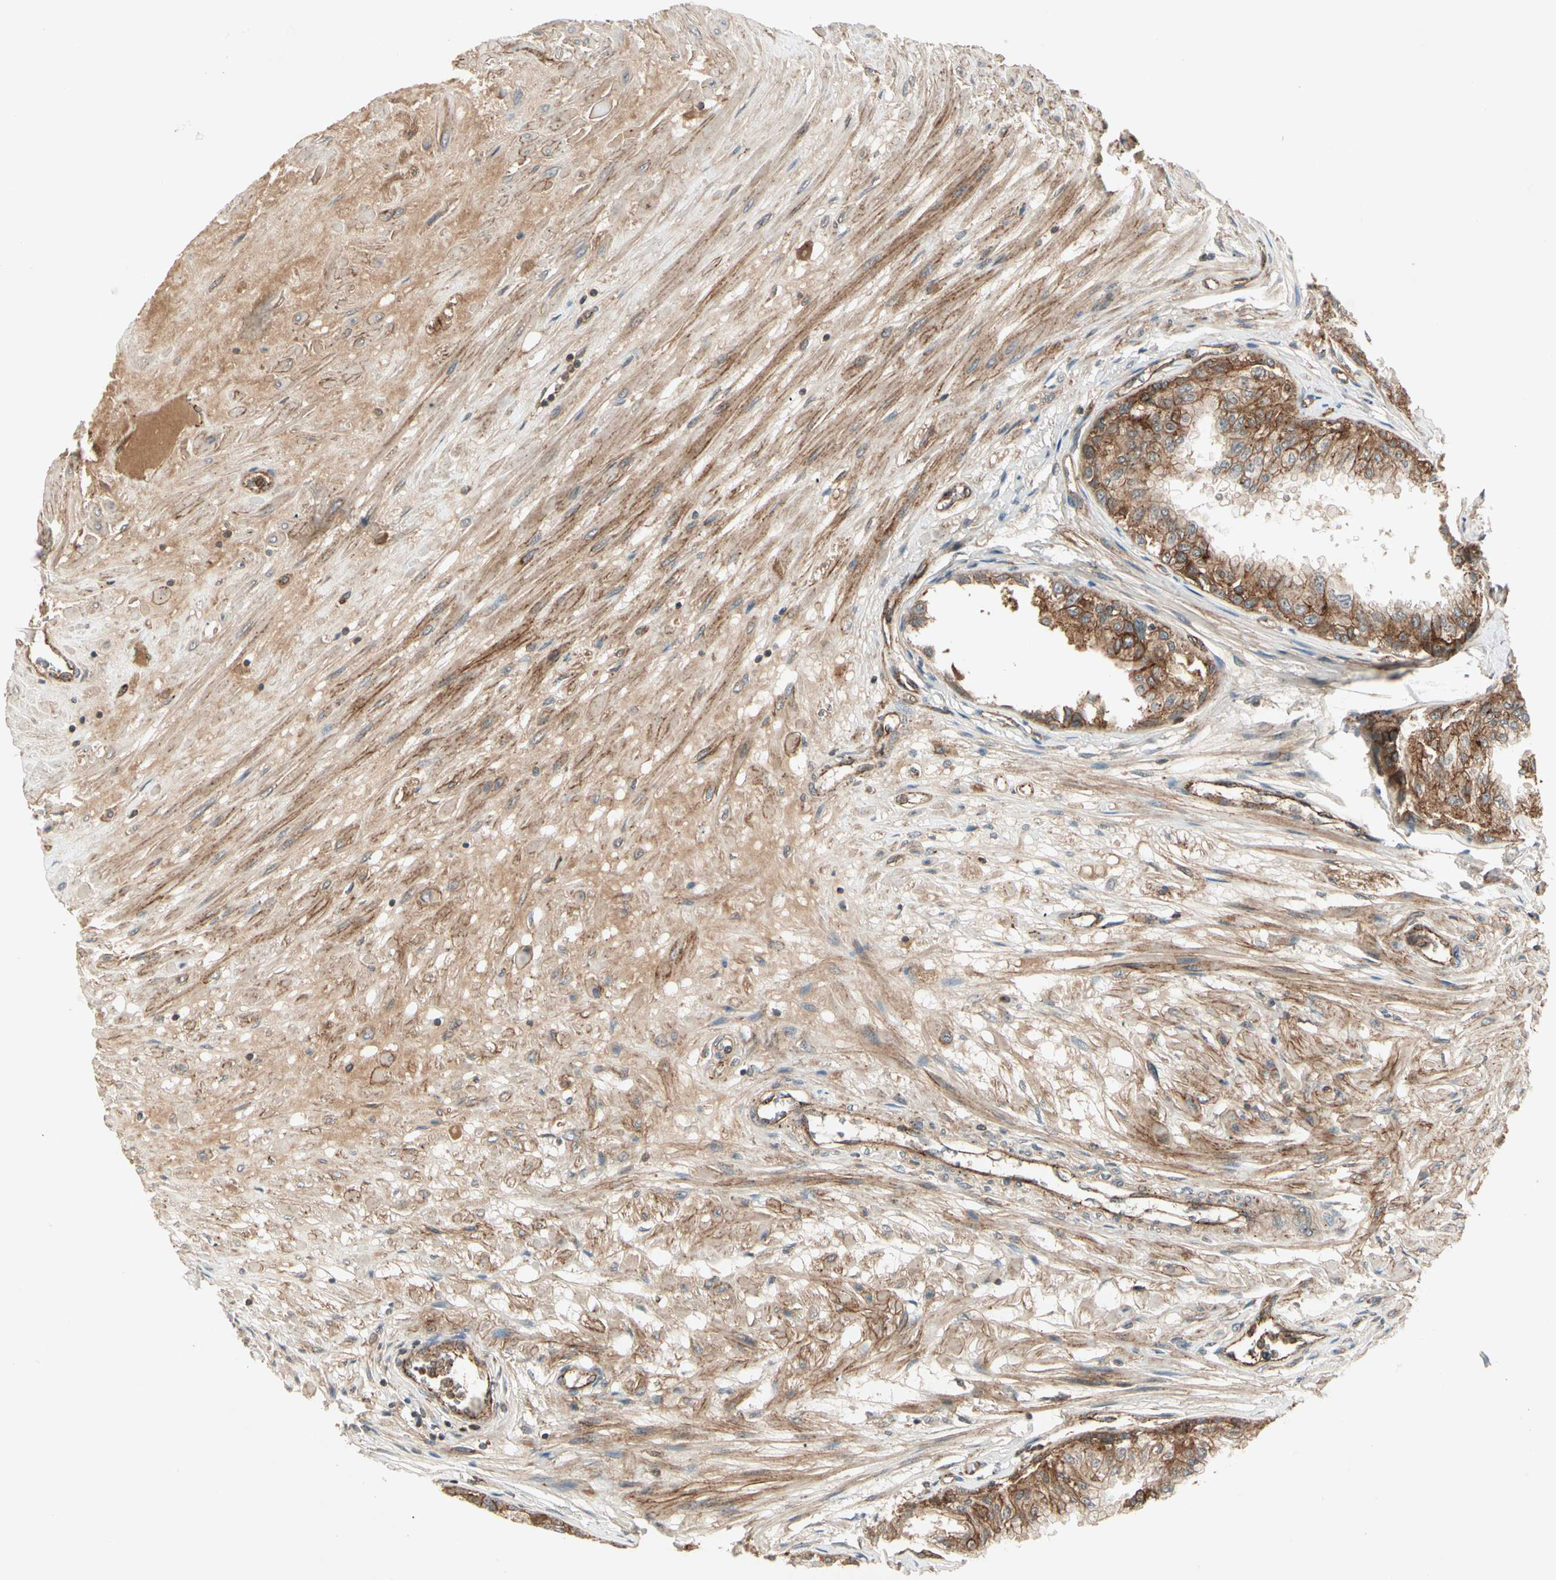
{"staining": {"intensity": "strong", "quantity": ">75%", "location": "cytoplasmic/membranous"}, "tissue": "prostate", "cell_type": "Glandular cells", "image_type": "normal", "snomed": [{"axis": "morphology", "description": "Normal tissue, NOS"}, {"axis": "topography", "description": "Prostate"}, {"axis": "topography", "description": "Seminal veicle"}], "caption": "Protein expression analysis of unremarkable human prostate reveals strong cytoplasmic/membranous staining in approximately >75% of glandular cells.", "gene": "FLOT1", "patient": {"sex": "male", "age": 60}}